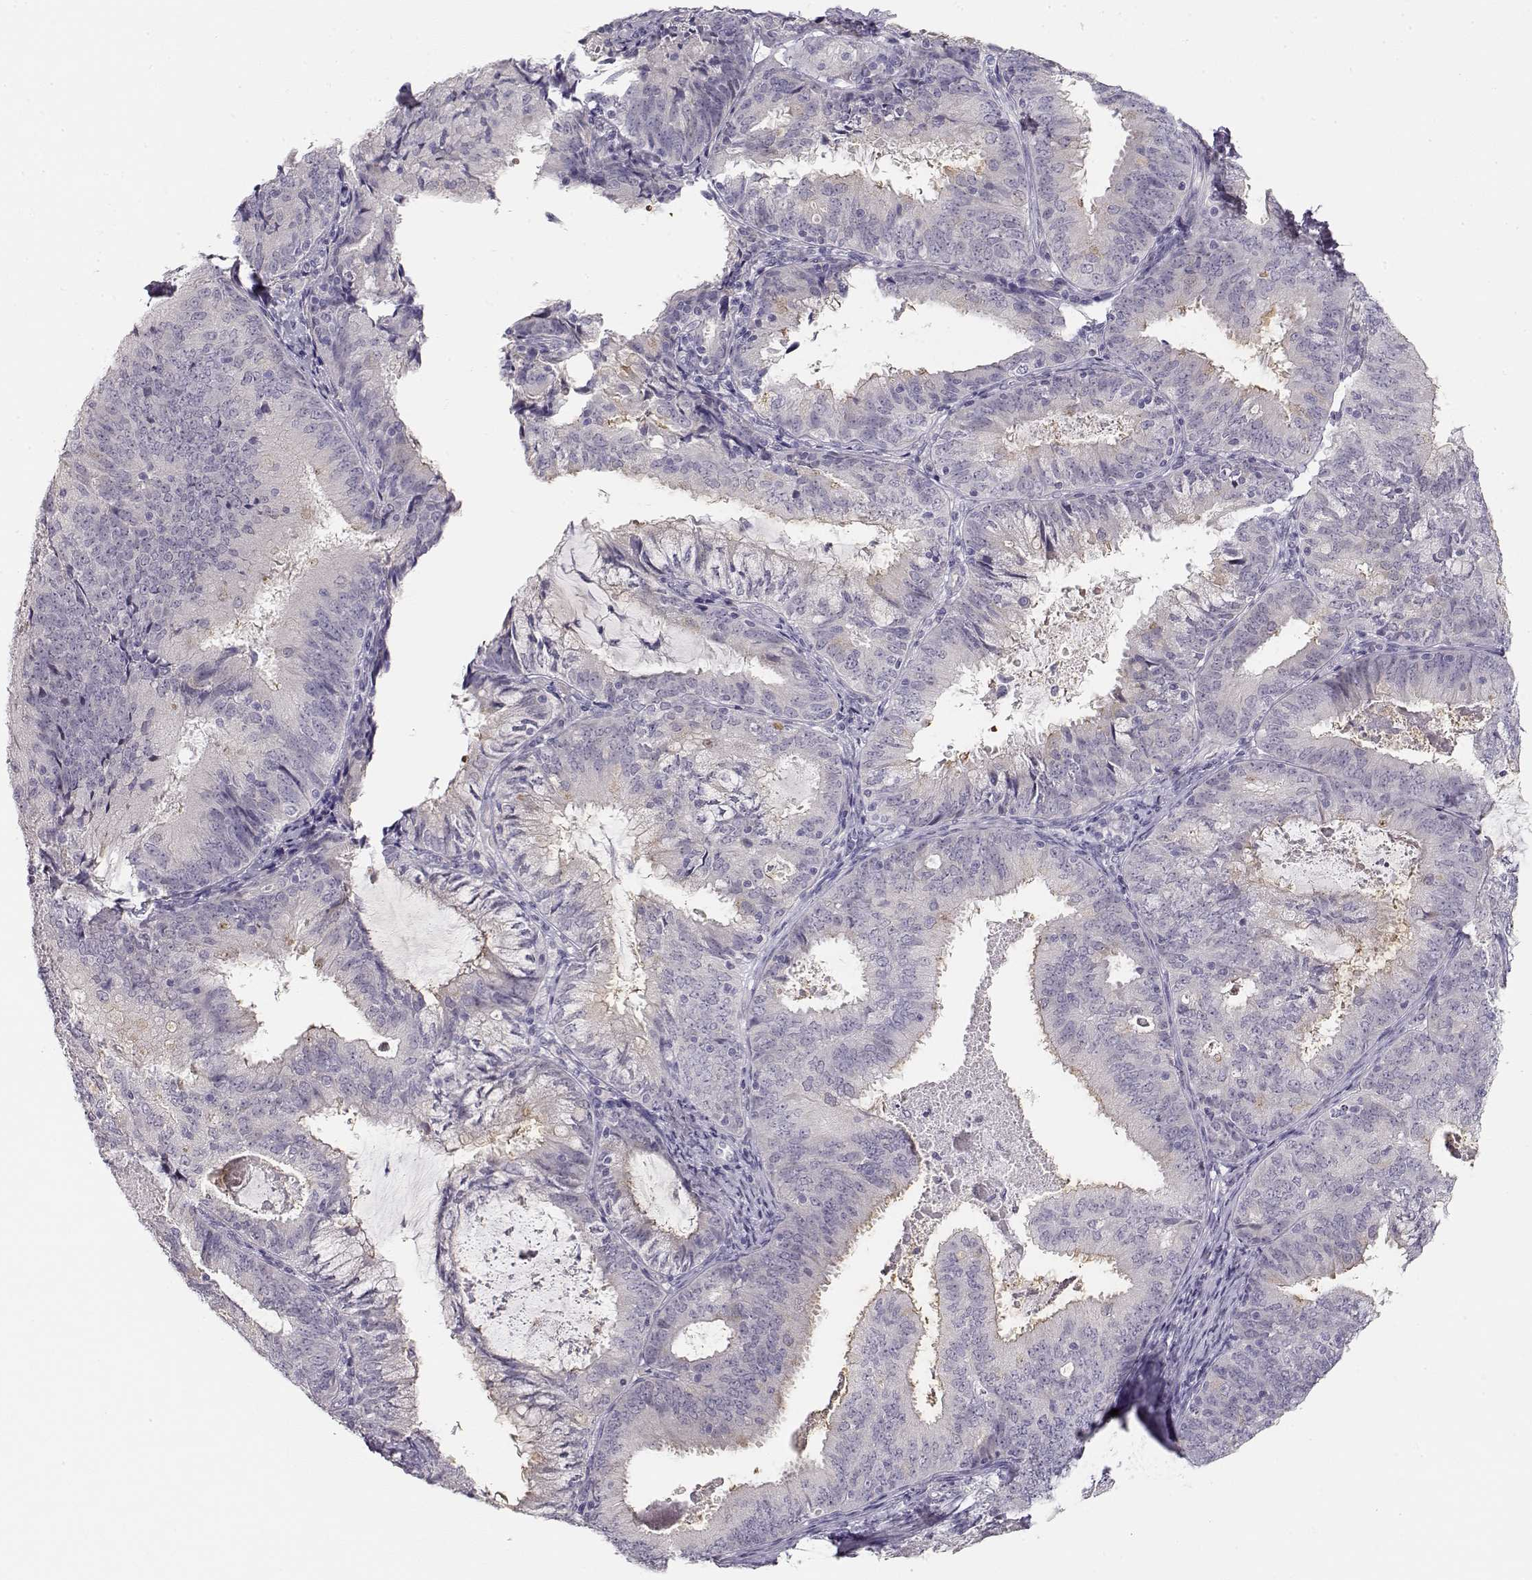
{"staining": {"intensity": "negative", "quantity": "none", "location": "none"}, "tissue": "endometrial cancer", "cell_type": "Tumor cells", "image_type": "cancer", "snomed": [{"axis": "morphology", "description": "Adenocarcinoma, NOS"}, {"axis": "topography", "description": "Endometrium"}], "caption": "Immunohistochemistry (IHC) photomicrograph of endometrial cancer (adenocarcinoma) stained for a protein (brown), which reveals no expression in tumor cells. (Brightfield microscopy of DAB (3,3'-diaminobenzidine) immunohistochemistry (IHC) at high magnification).", "gene": "TTC26", "patient": {"sex": "female", "age": 57}}